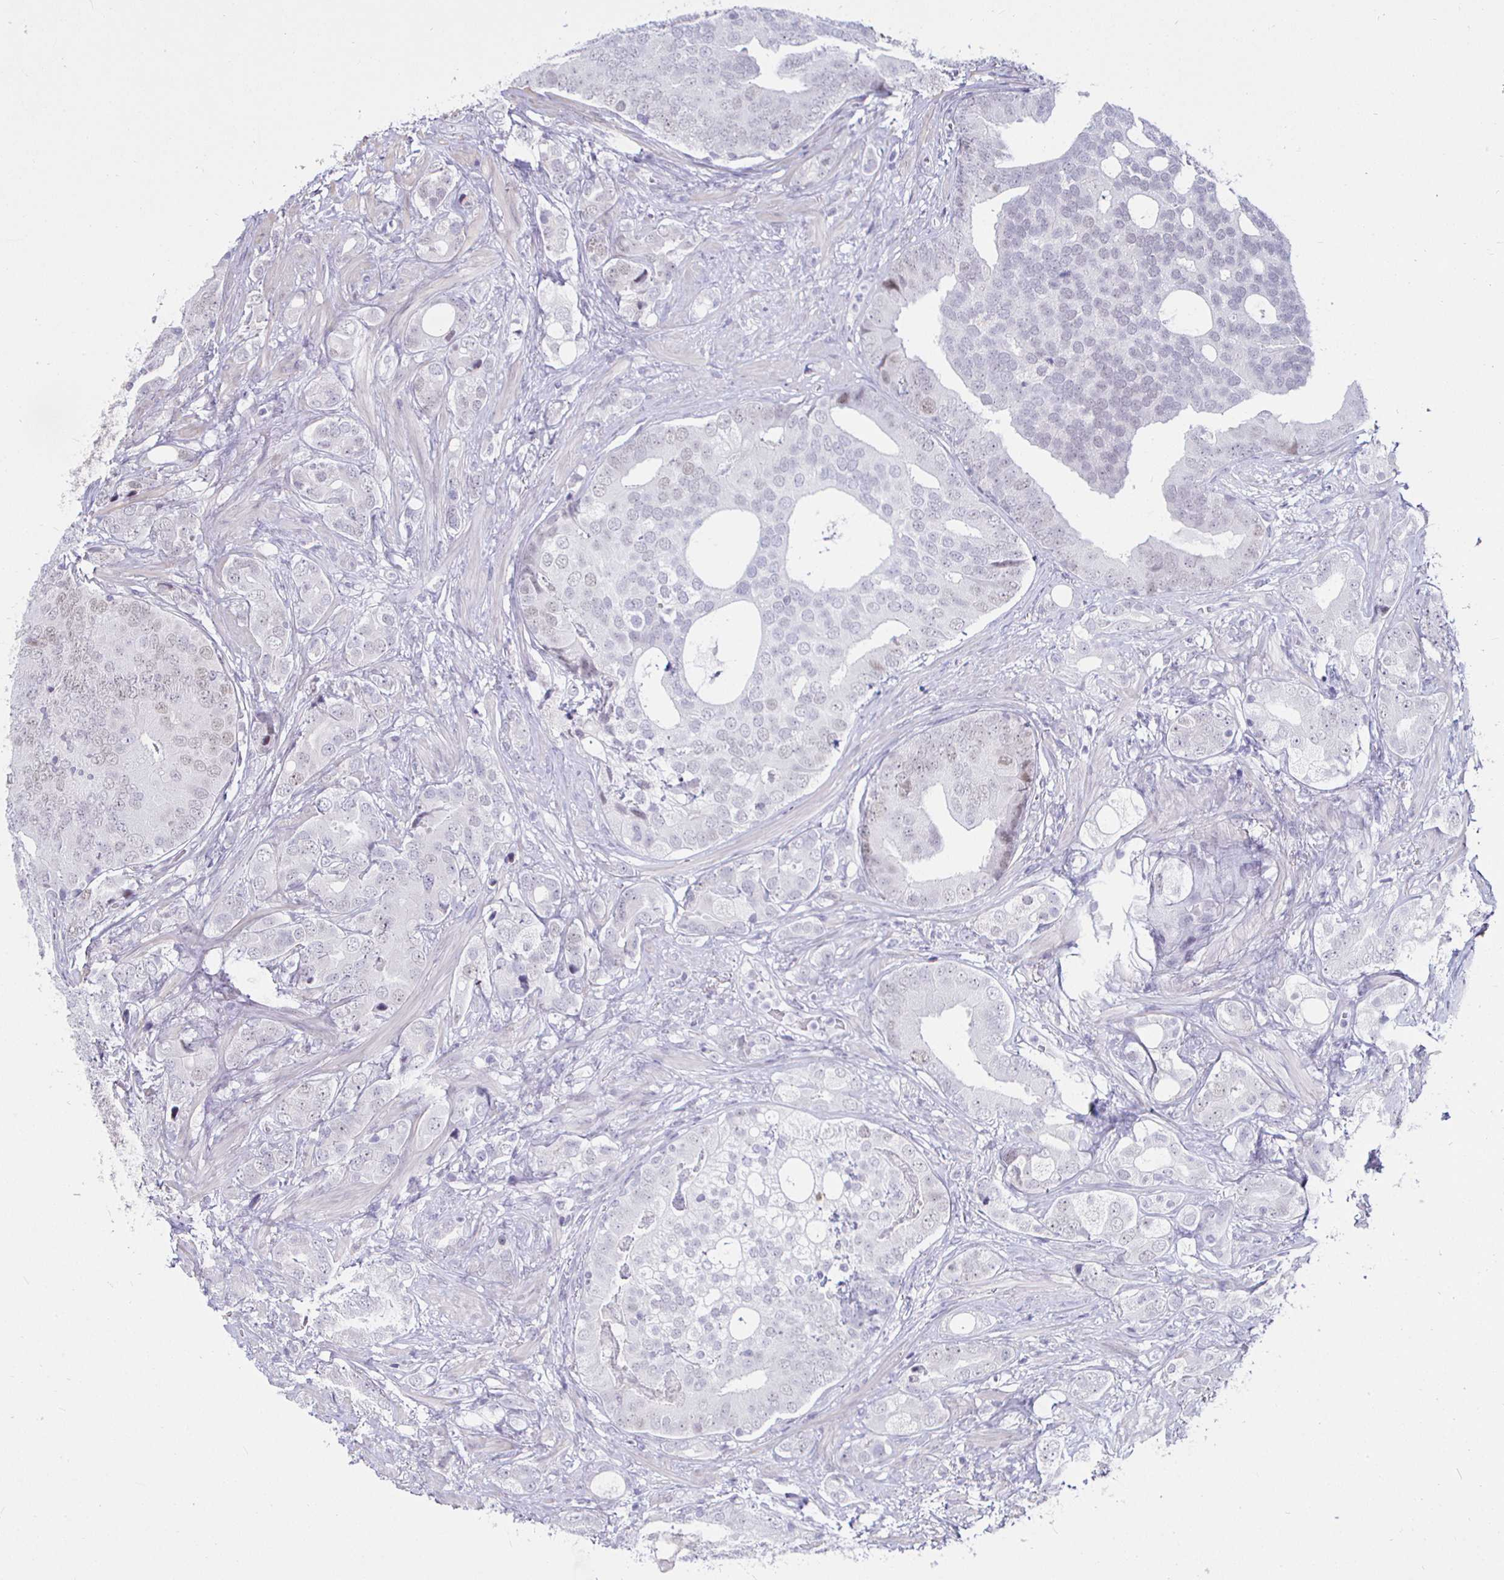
{"staining": {"intensity": "negative", "quantity": "none", "location": "none"}, "tissue": "prostate cancer", "cell_type": "Tumor cells", "image_type": "cancer", "snomed": [{"axis": "morphology", "description": "Adenocarcinoma, High grade"}, {"axis": "topography", "description": "Prostate"}], "caption": "Micrograph shows no protein staining in tumor cells of adenocarcinoma (high-grade) (prostate) tissue.", "gene": "MLH1", "patient": {"sex": "male", "age": 62}}